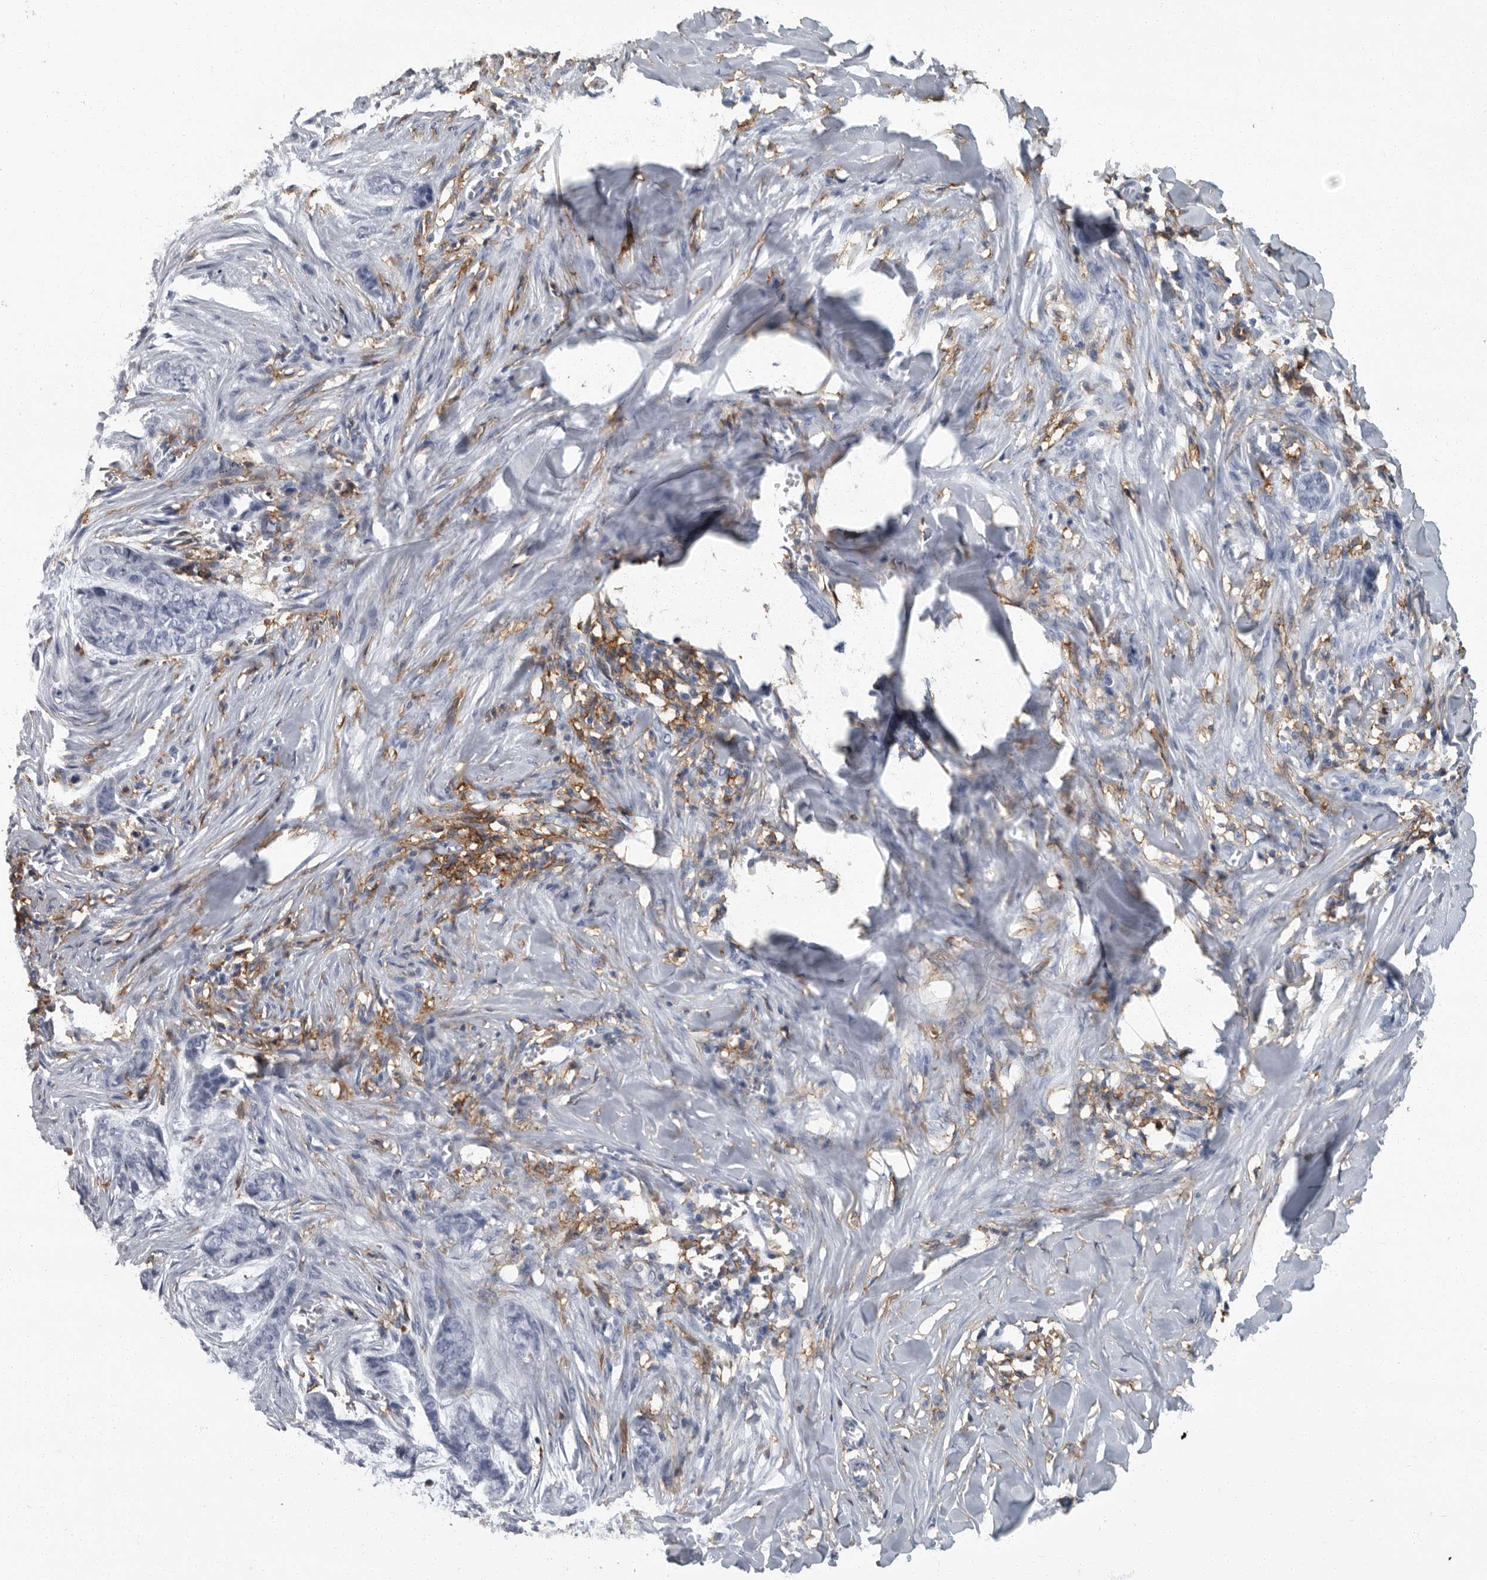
{"staining": {"intensity": "negative", "quantity": "none", "location": "none"}, "tissue": "skin cancer", "cell_type": "Tumor cells", "image_type": "cancer", "snomed": [{"axis": "morphology", "description": "Basal cell carcinoma"}, {"axis": "topography", "description": "Skin"}], "caption": "IHC micrograph of basal cell carcinoma (skin) stained for a protein (brown), which shows no staining in tumor cells. Nuclei are stained in blue.", "gene": "FCER1G", "patient": {"sex": "female", "age": 64}}